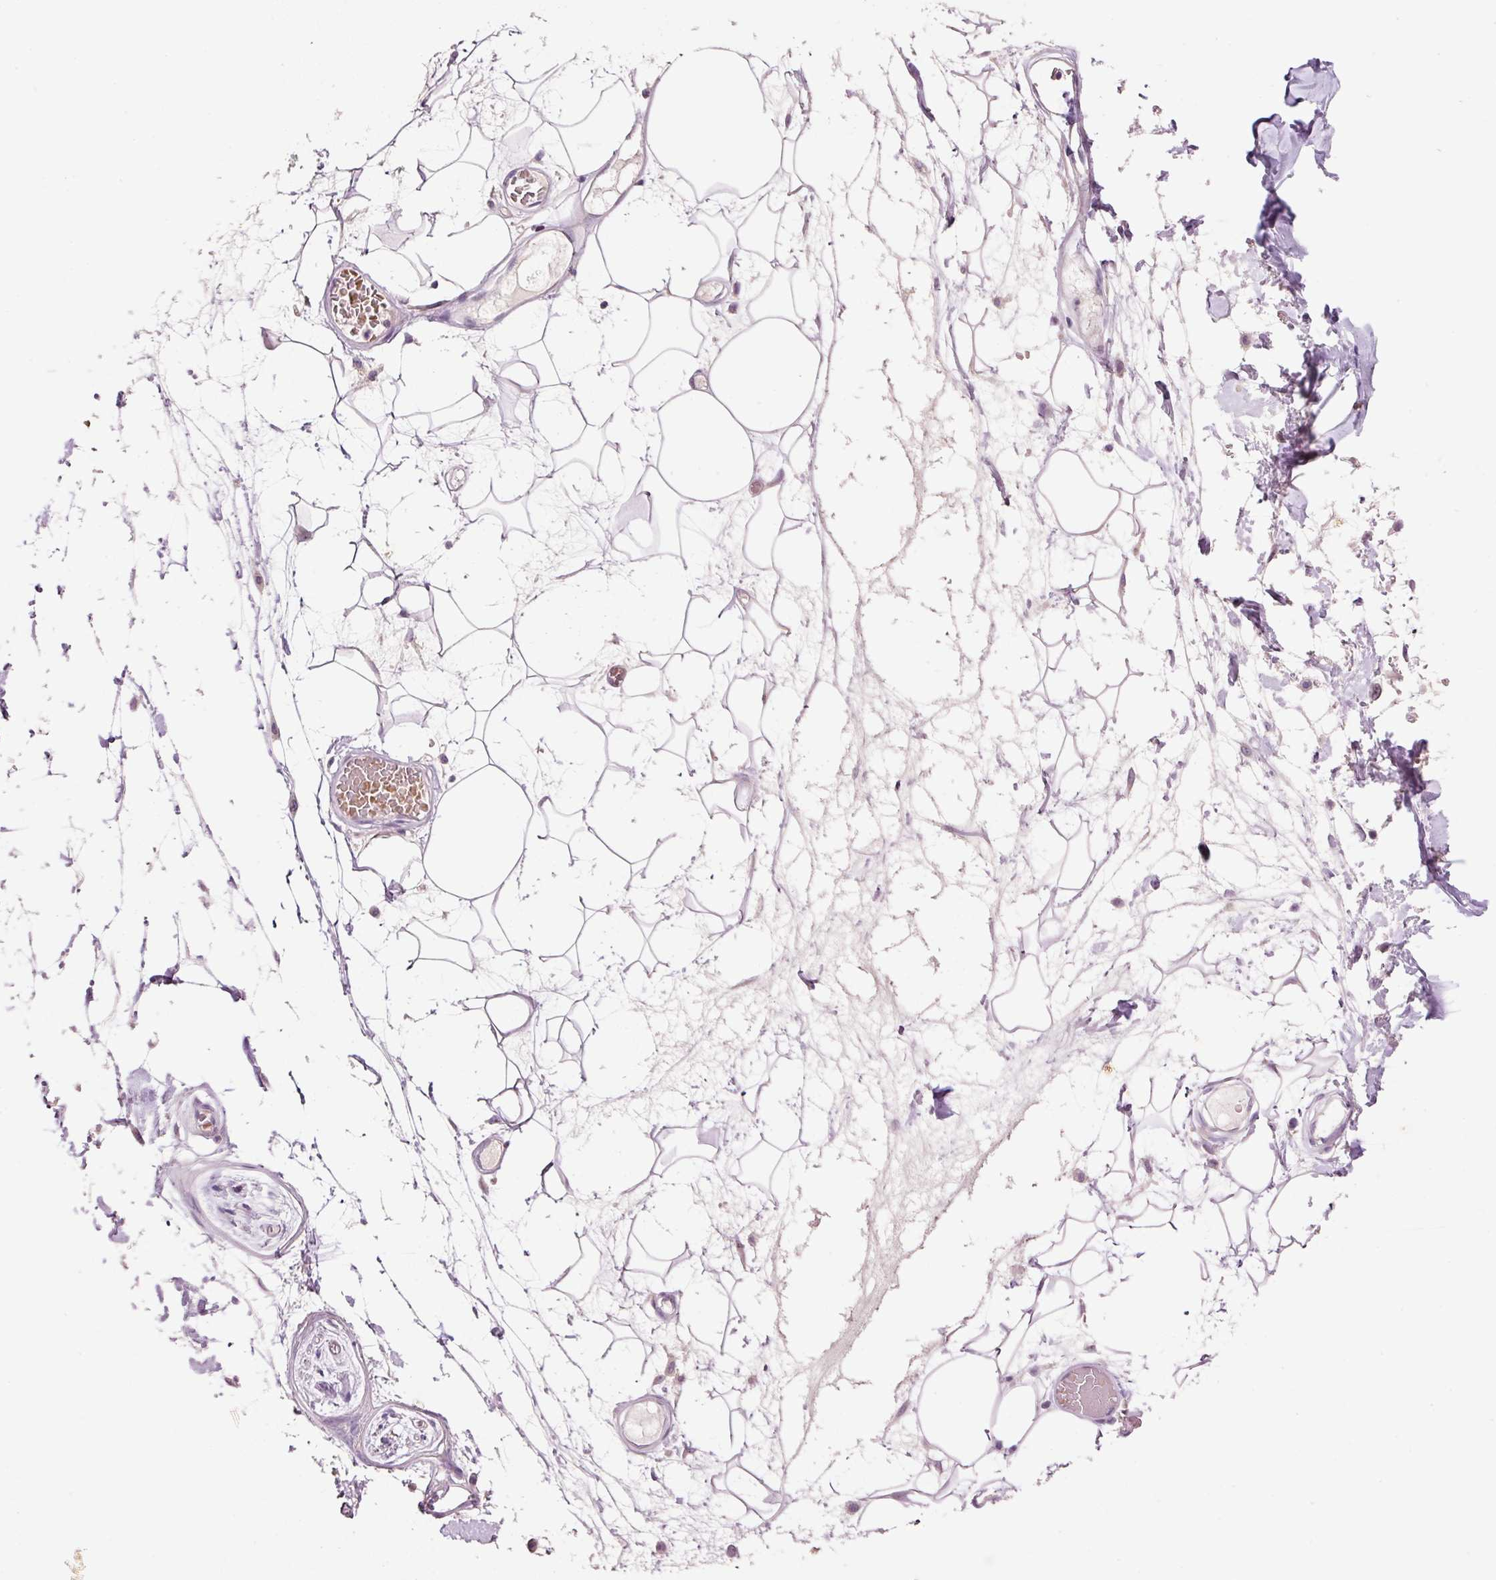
{"staining": {"intensity": "negative", "quantity": "none", "location": "none"}, "tissue": "adipose tissue", "cell_type": "Adipocytes", "image_type": "normal", "snomed": [{"axis": "morphology", "description": "Normal tissue, NOS"}, {"axis": "topography", "description": "Vulva"}, {"axis": "topography", "description": "Peripheral nerve tissue"}], "caption": "Immunohistochemistry image of benign adipose tissue: adipose tissue stained with DAB exhibits no significant protein staining in adipocytes.", "gene": "TENT5C", "patient": {"sex": "female", "age": 68}}